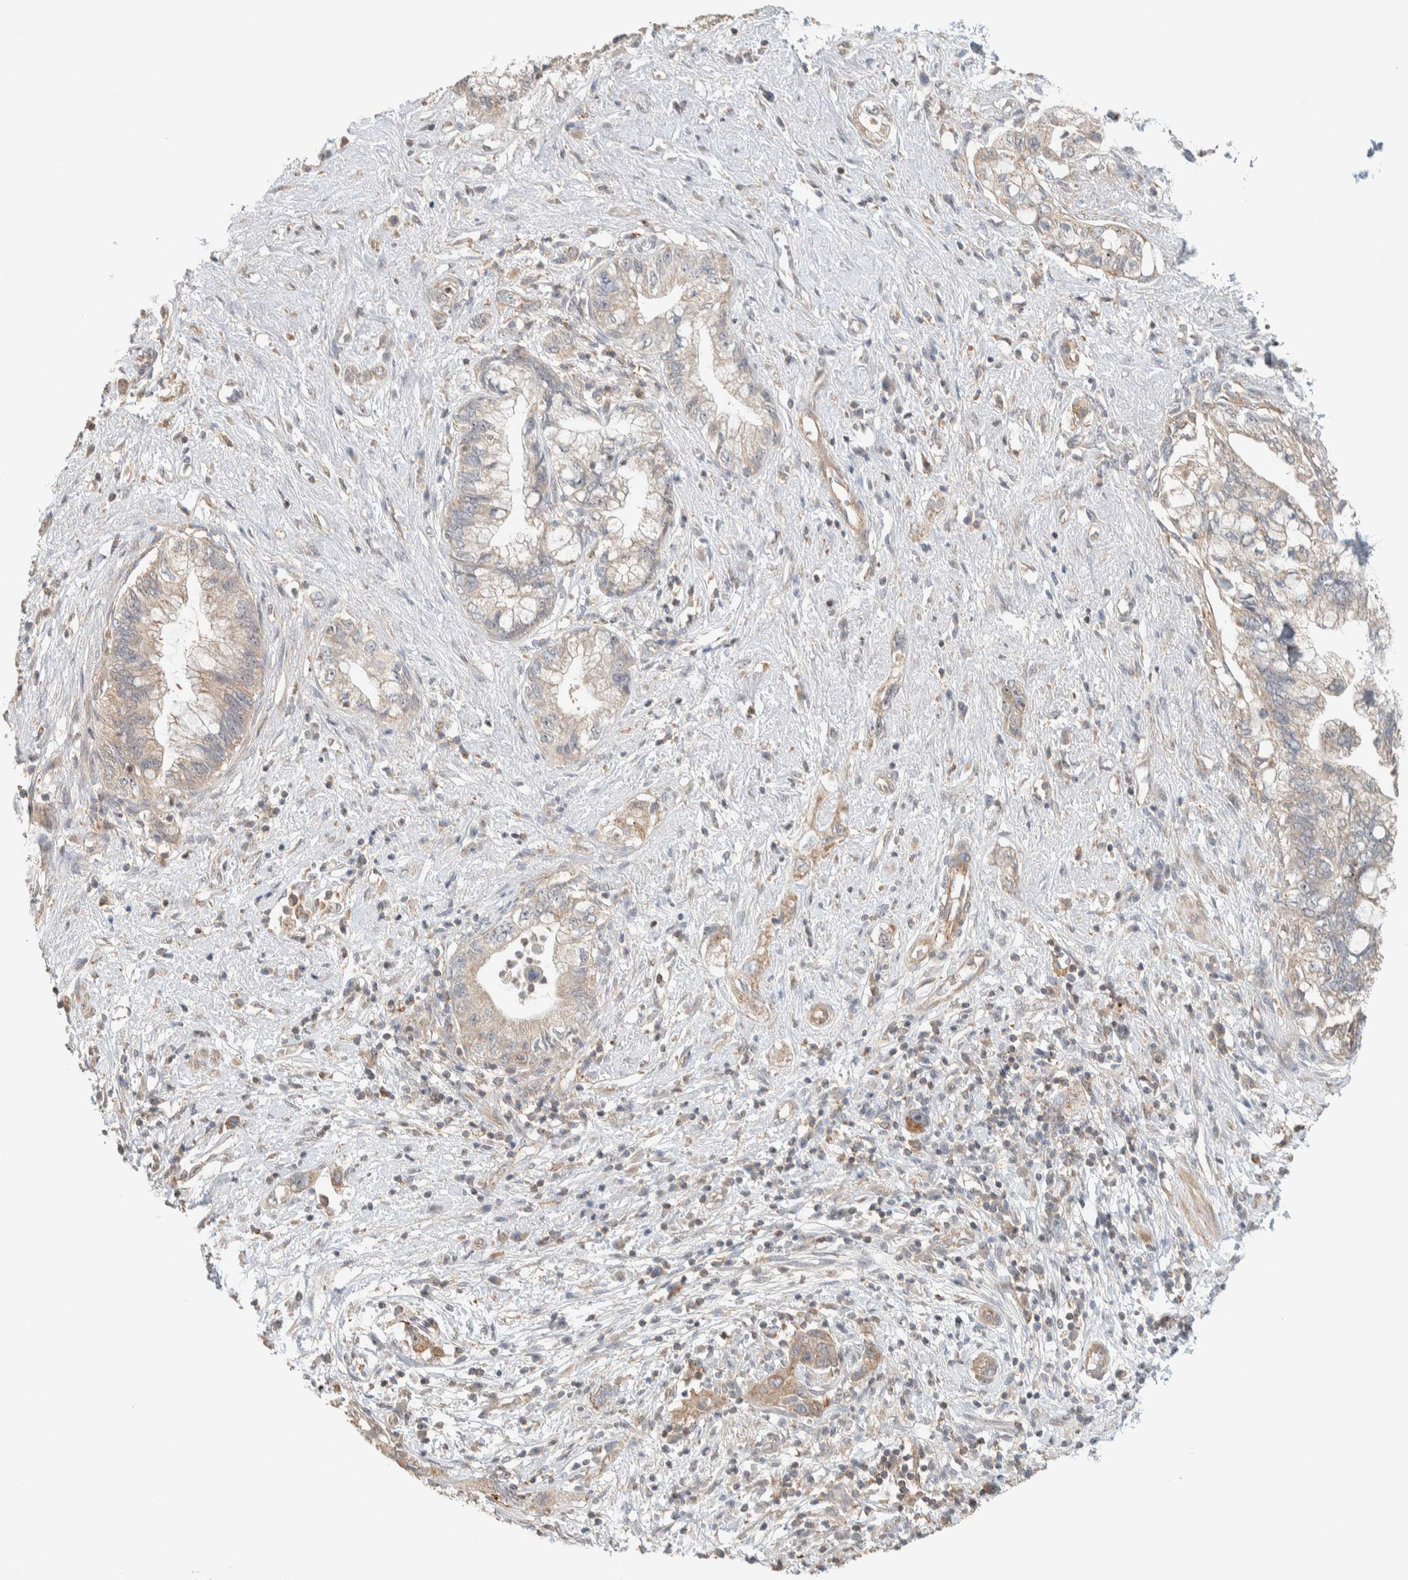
{"staining": {"intensity": "weak", "quantity": ">75%", "location": "cytoplasmic/membranous"}, "tissue": "pancreatic cancer", "cell_type": "Tumor cells", "image_type": "cancer", "snomed": [{"axis": "morphology", "description": "Adenocarcinoma, NOS"}, {"axis": "topography", "description": "Pancreas"}], "caption": "Weak cytoplasmic/membranous staining is present in about >75% of tumor cells in pancreatic cancer. The protein is stained brown, and the nuclei are stained in blue (DAB IHC with brightfield microscopy, high magnification).", "gene": "PDE7B", "patient": {"sex": "female", "age": 73}}